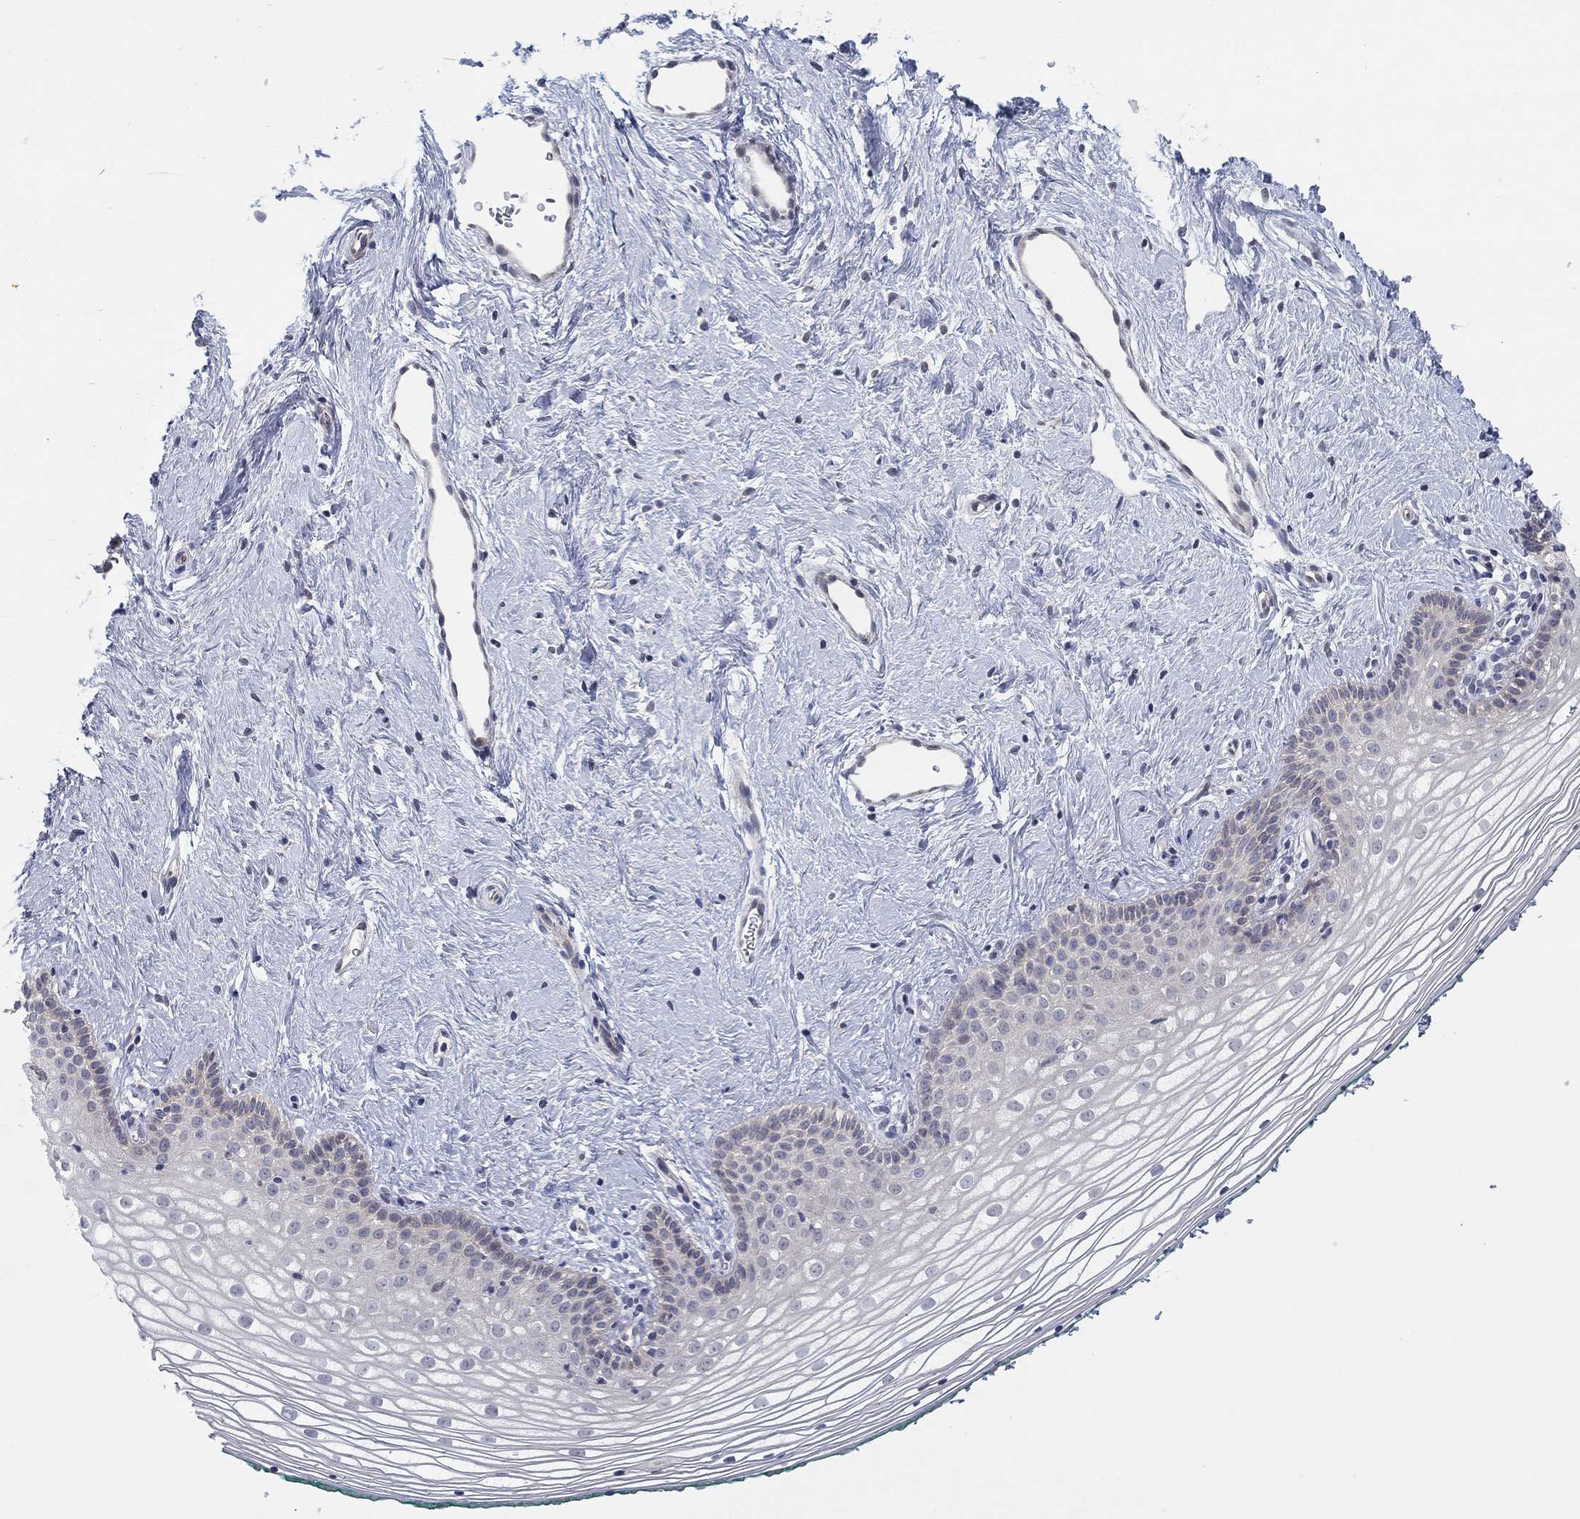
{"staining": {"intensity": "negative", "quantity": "none", "location": "none"}, "tissue": "vagina", "cell_type": "Squamous epithelial cells", "image_type": "normal", "snomed": [{"axis": "morphology", "description": "Normal tissue, NOS"}, {"axis": "topography", "description": "Vagina"}], "caption": "Immunohistochemistry (IHC) photomicrograph of unremarkable vagina: vagina stained with DAB (3,3'-diaminobenzidine) demonstrates no significant protein positivity in squamous epithelial cells.", "gene": "AMN1", "patient": {"sex": "female", "age": 36}}